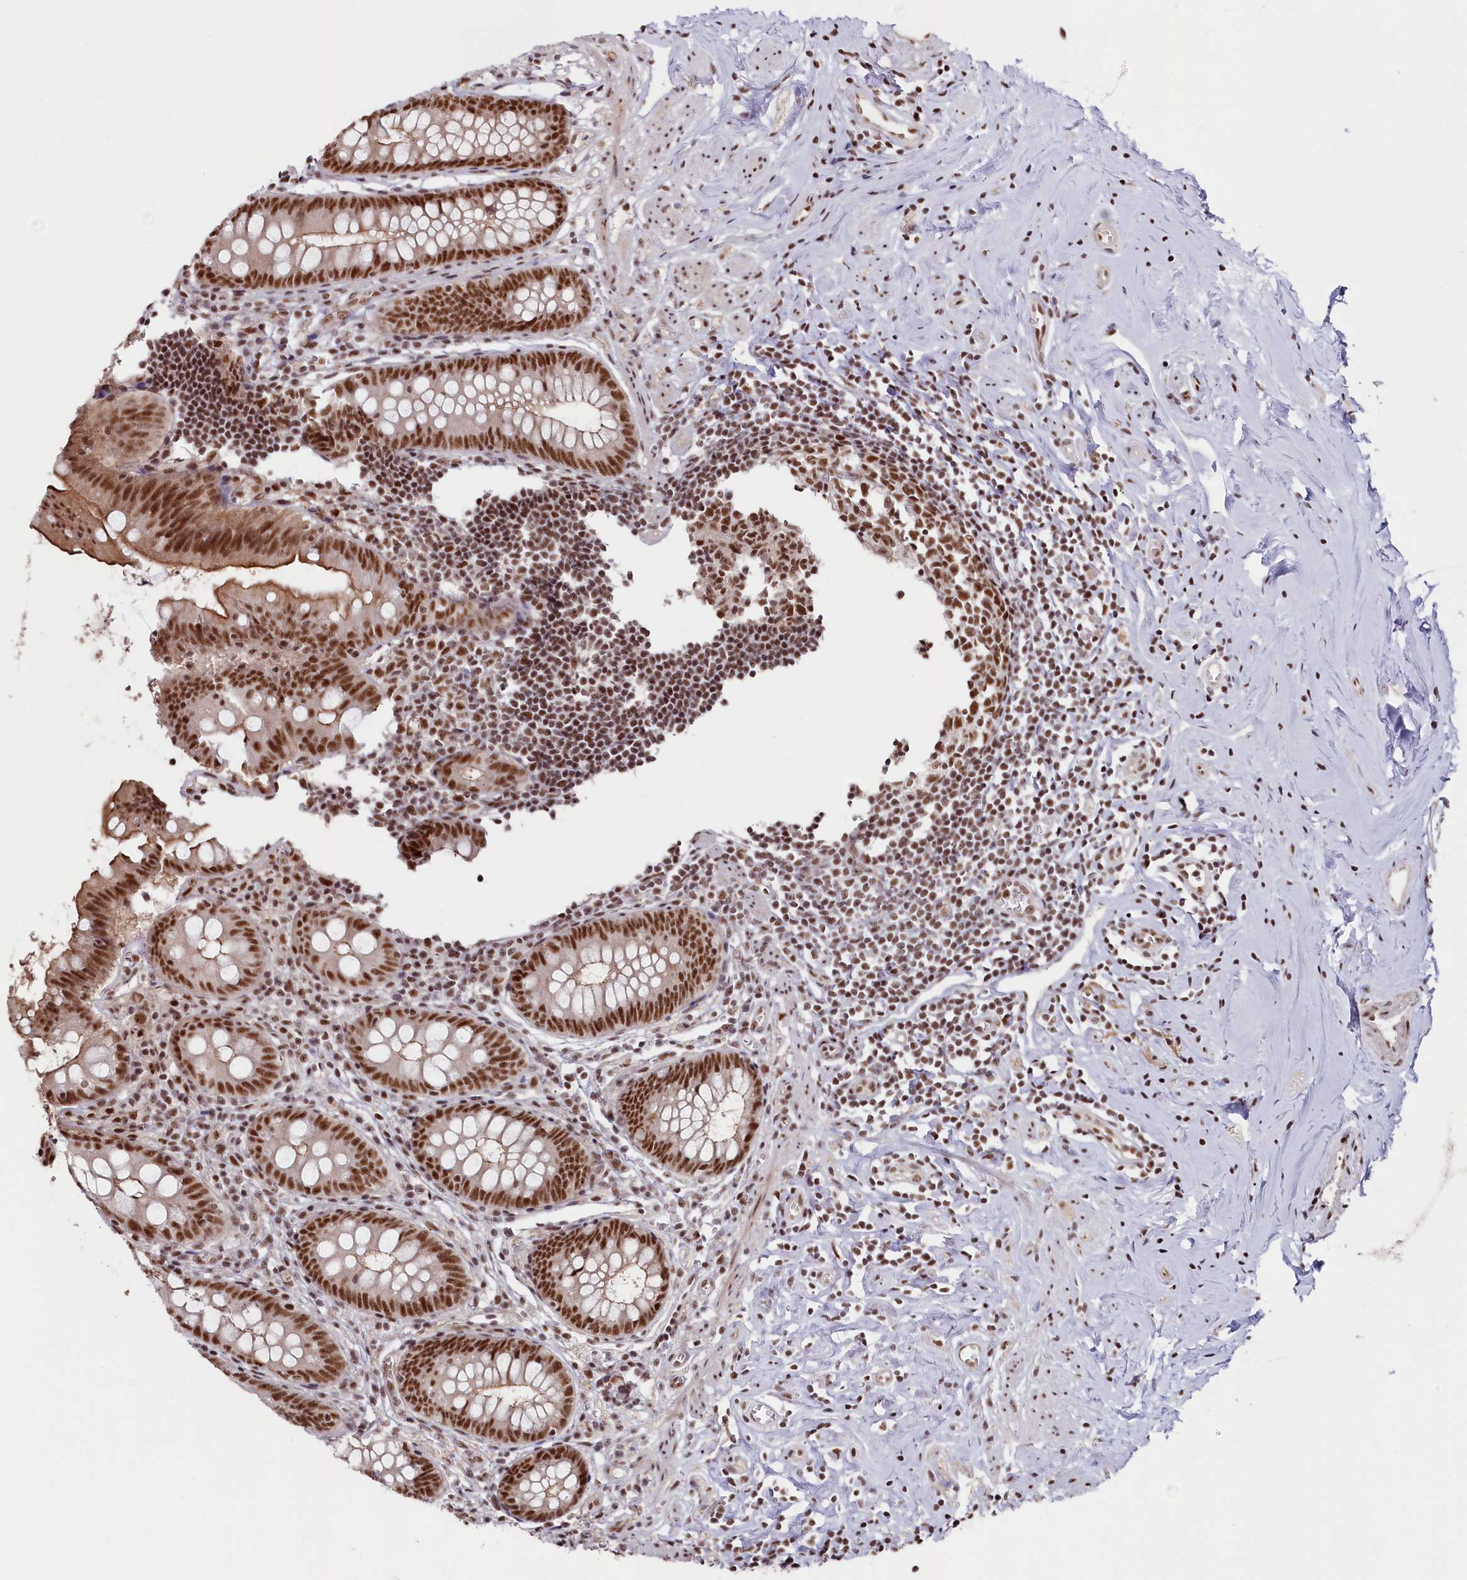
{"staining": {"intensity": "moderate", "quantity": ">75%", "location": "nuclear"}, "tissue": "appendix", "cell_type": "Glandular cells", "image_type": "normal", "snomed": [{"axis": "morphology", "description": "Normal tissue, NOS"}, {"axis": "topography", "description": "Appendix"}], "caption": "Protein expression analysis of unremarkable appendix demonstrates moderate nuclear expression in about >75% of glandular cells.", "gene": "POLR2H", "patient": {"sex": "female", "age": 51}}